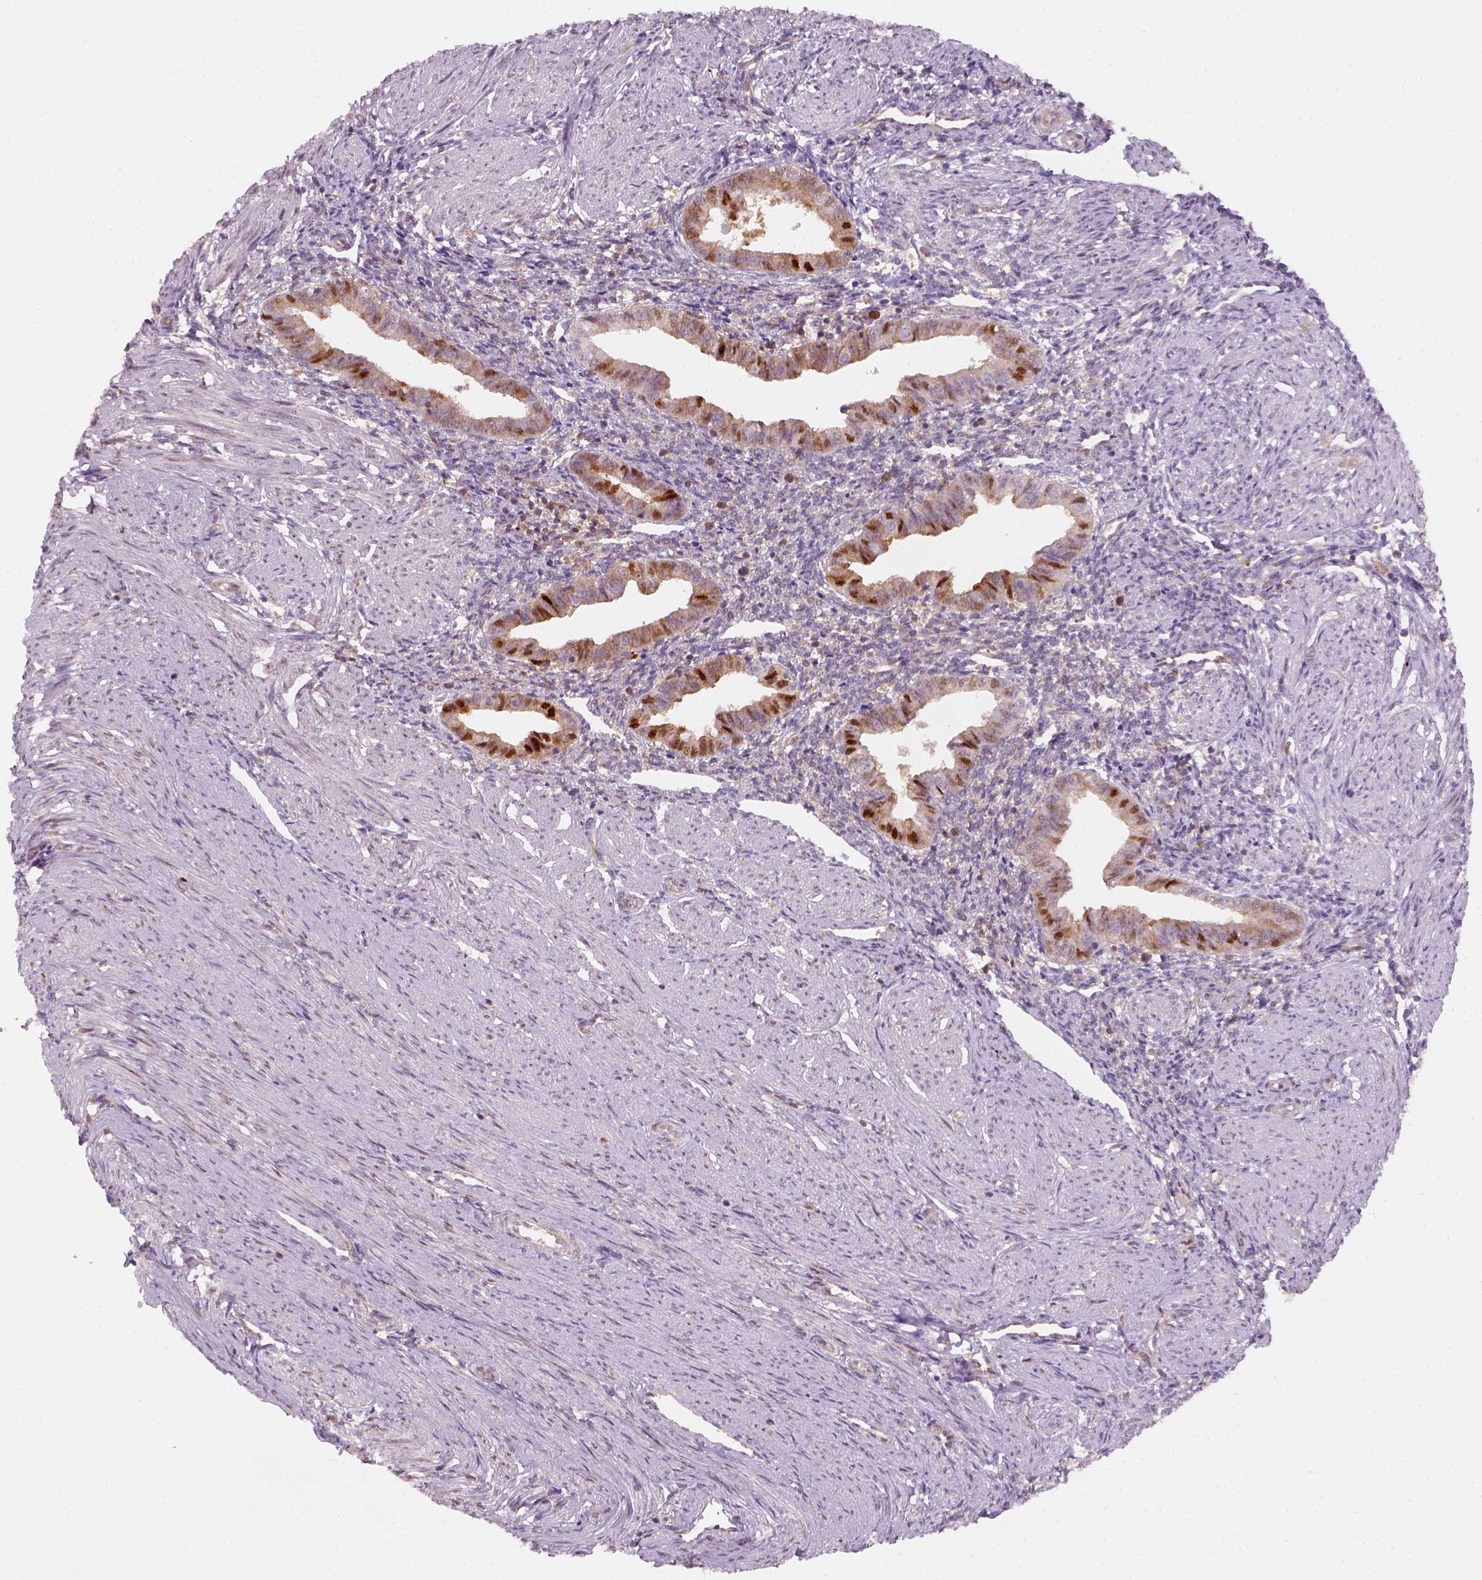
{"staining": {"intensity": "negative", "quantity": "none", "location": "none"}, "tissue": "endometrium", "cell_type": "Cells in endometrial stroma", "image_type": "normal", "snomed": [{"axis": "morphology", "description": "Normal tissue, NOS"}, {"axis": "topography", "description": "Endometrium"}], "caption": "This is an IHC micrograph of benign human endometrium. There is no positivity in cells in endometrial stroma.", "gene": "SQSTM1", "patient": {"sex": "female", "age": 37}}